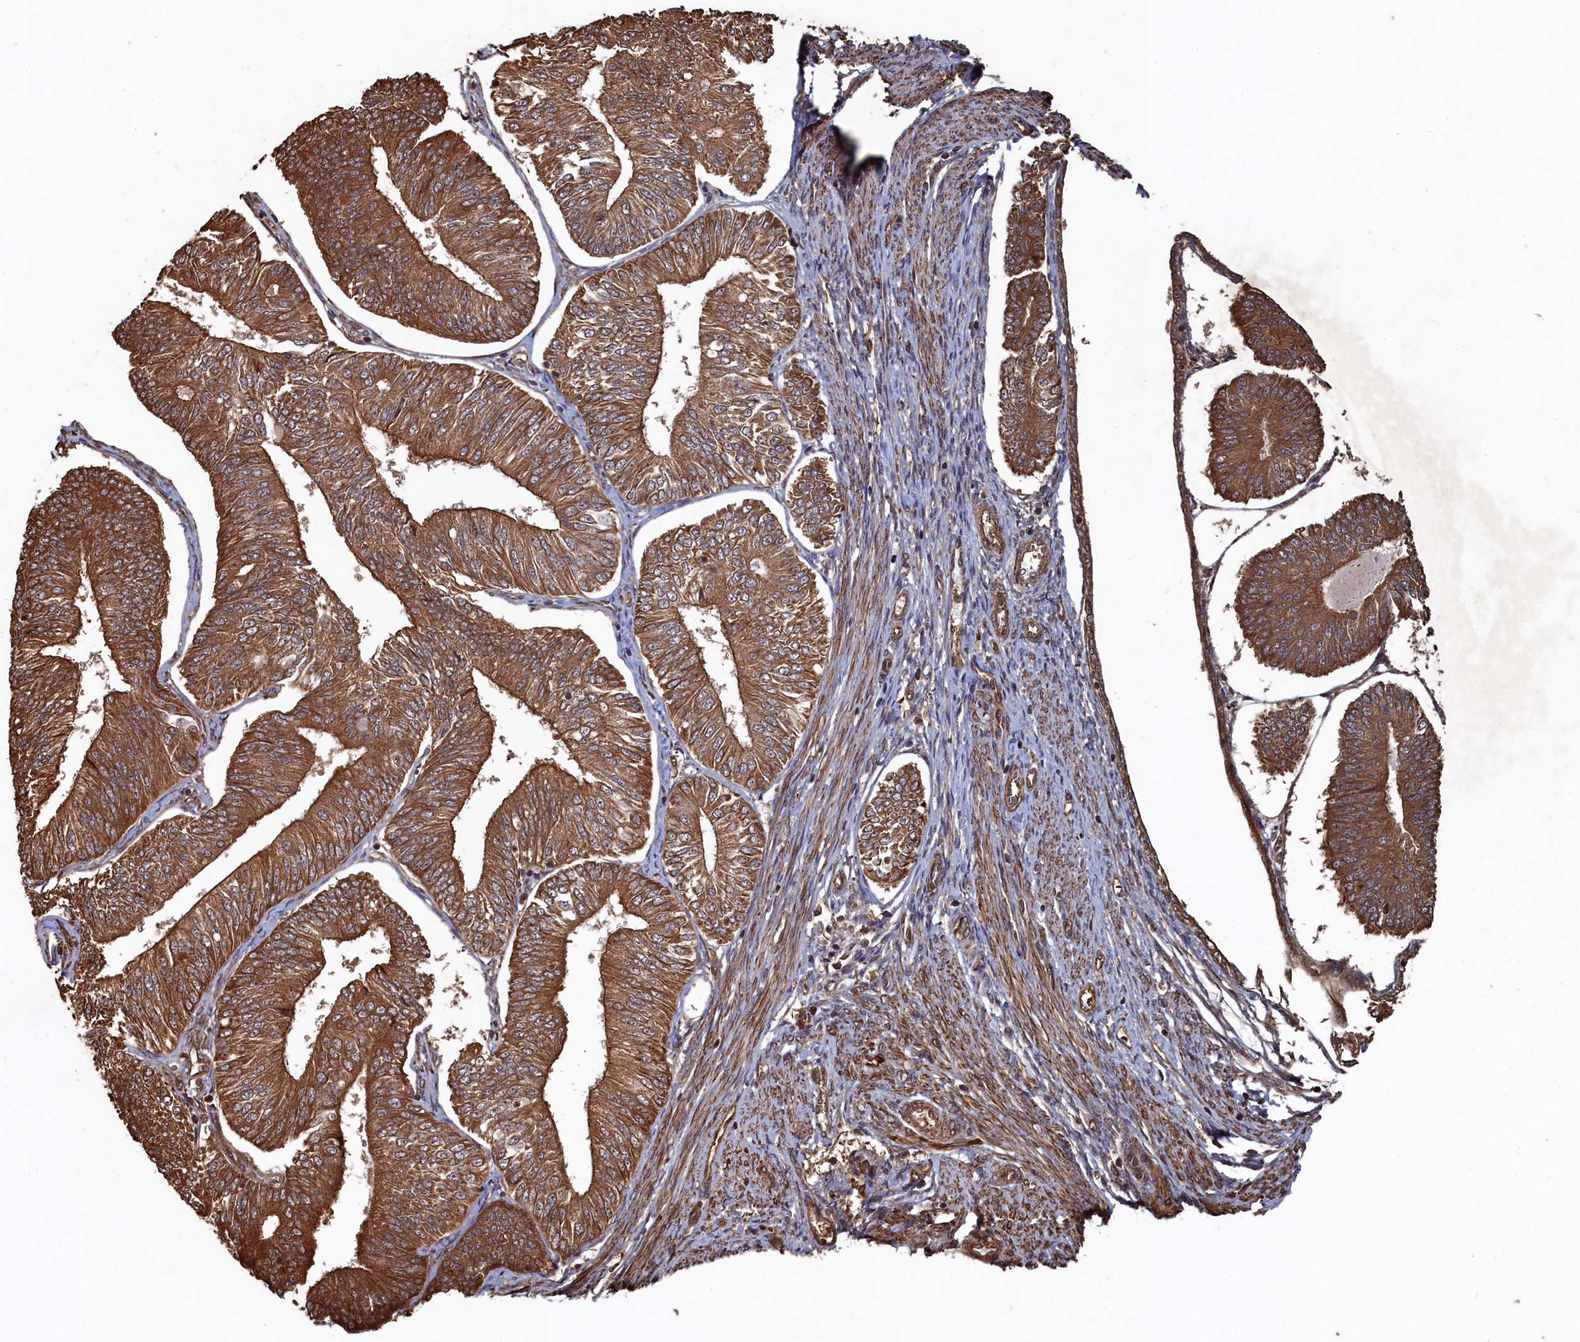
{"staining": {"intensity": "moderate", "quantity": ">75%", "location": "cytoplasmic/membranous"}, "tissue": "endometrial cancer", "cell_type": "Tumor cells", "image_type": "cancer", "snomed": [{"axis": "morphology", "description": "Adenocarcinoma, NOS"}, {"axis": "topography", "description": "Endometrium"}], "caption": "Adenocarcinoma (endometrial) stained with a protein marker exhibits moderate staining in tumor cells.", "gene": "PIGN", "patient": {"sex": "female", "age": 58}}